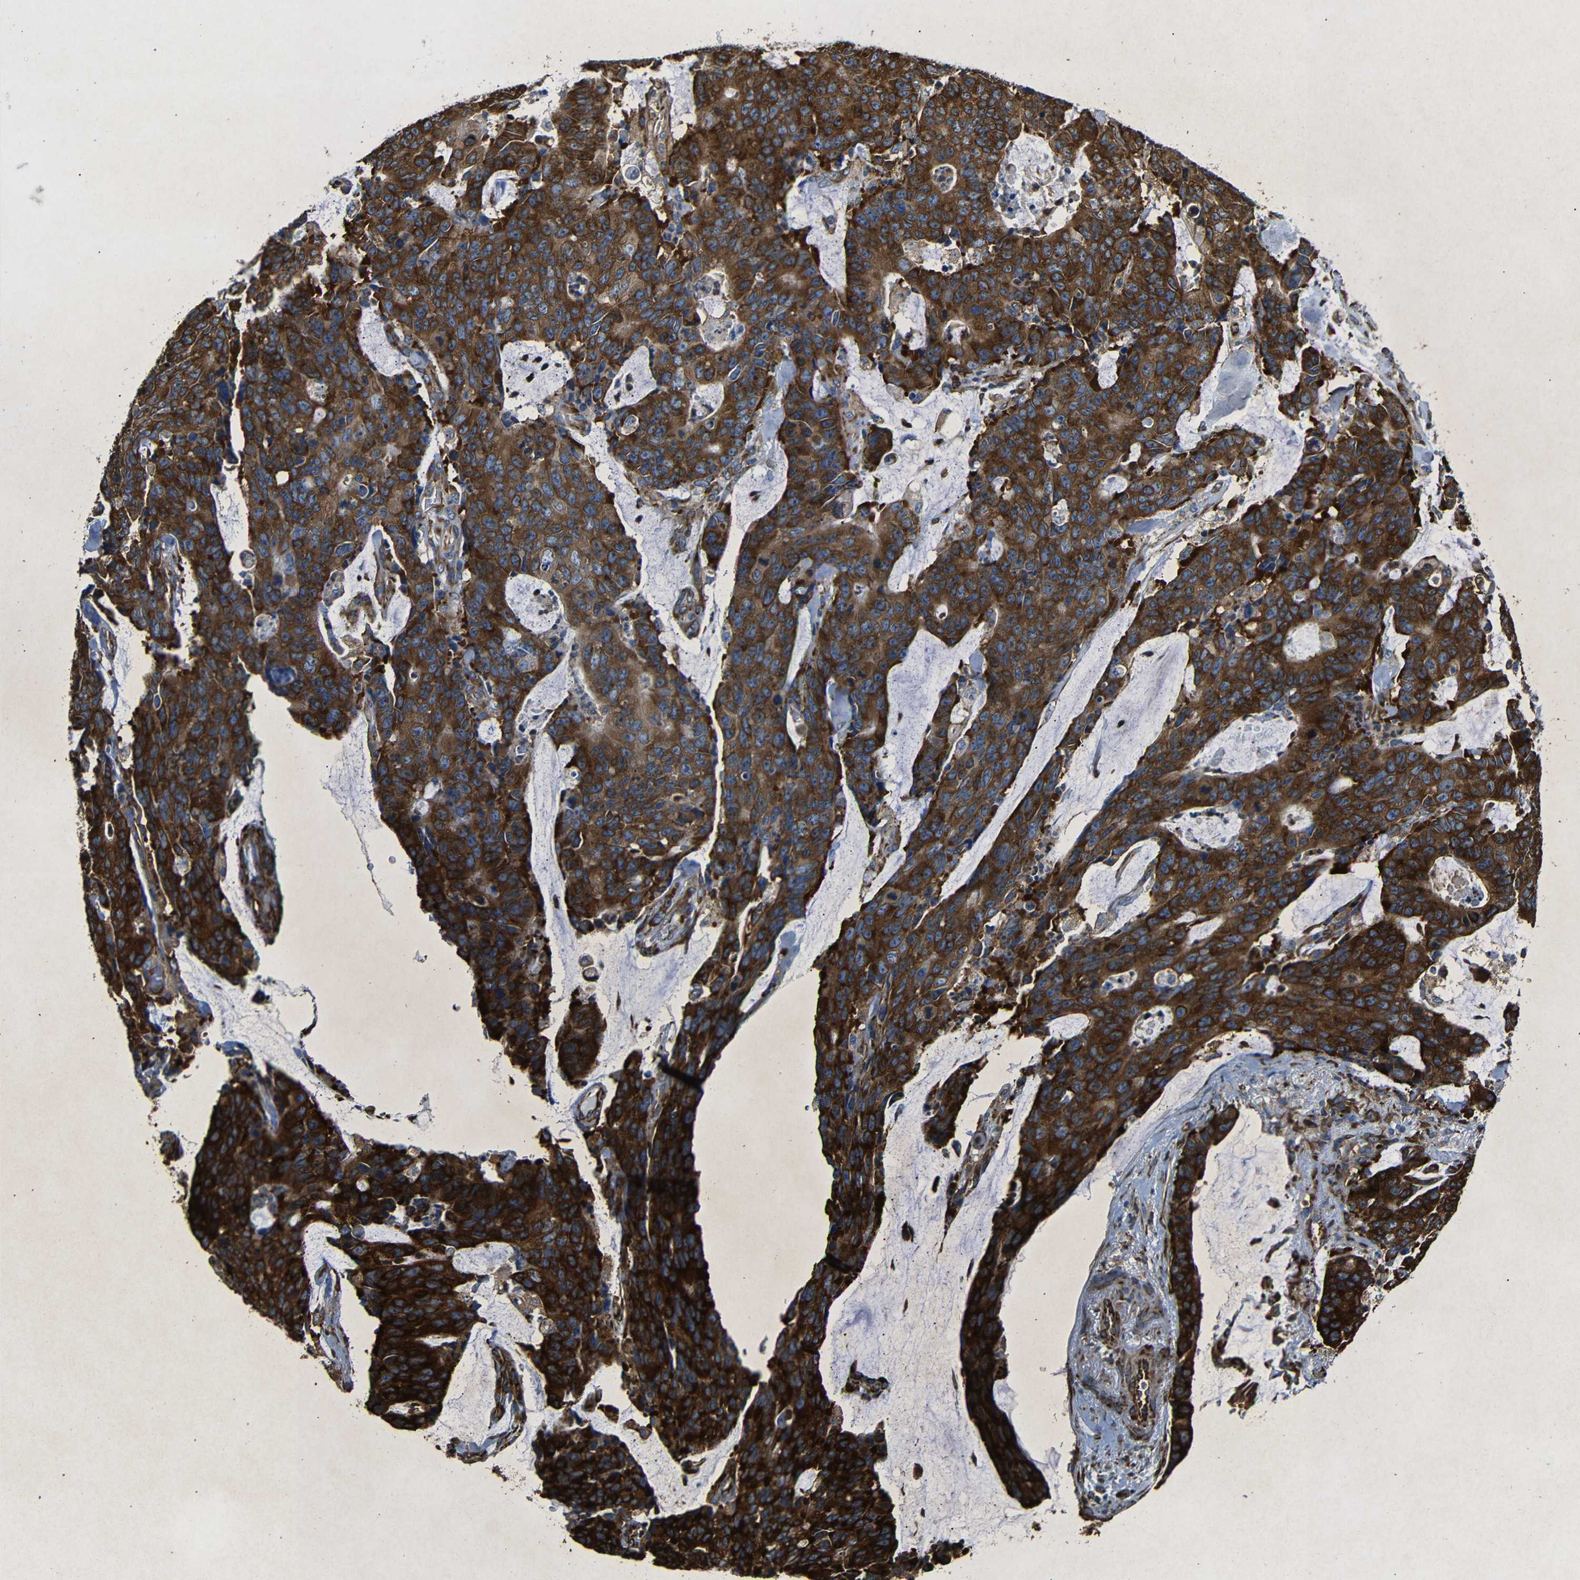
{"staining": {"intensity": "strong", "quantity": ">75%", "location": "cytoplasmic/membranous"}, "tissue": "colorectal cancer", "cell_type": "Tumor cells", "image_type": "cancer", "snomed": [{"axis": "morphology", "description": "Adenocarcinoma, NOS"}, {"axis": "topography", "description": "Colon"}], "caption": "Human adenocarcinoma (colorectal) stained for a protein (brown) exhibits strong cytoplasmic/membranous positive staining in approximately >75% of tumor cells.", "gene": "BTF3", "patient": {"sex": "female", "age": 86}}